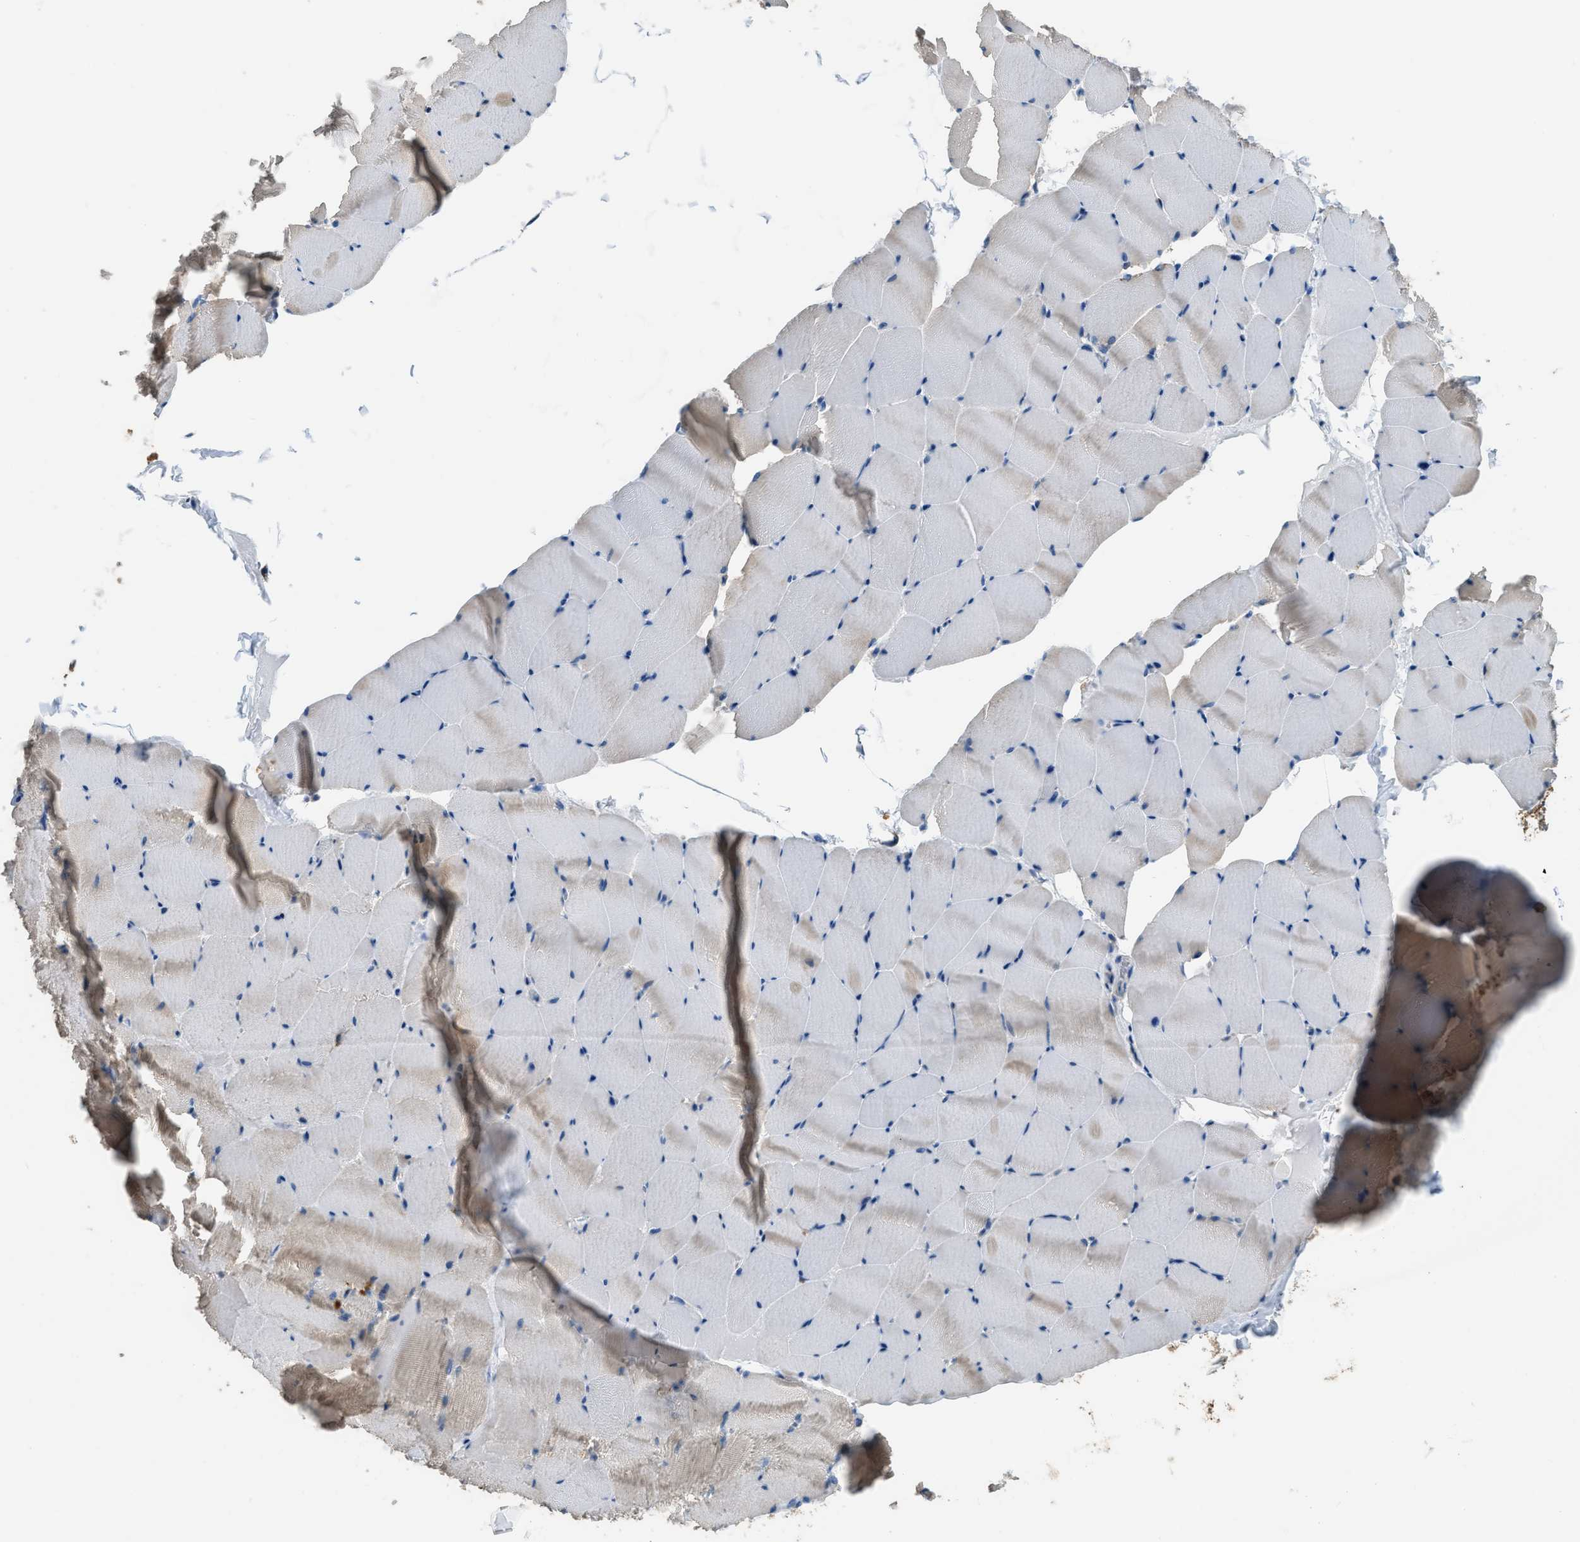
{"staining": {"intensity": "moderate", "quantity": "25%-75%", "location": "cytoplasmic/membranous"}, "tissue": "skeletal muscle", "cell_type": "Myocytes", "image_type": "normal", "snomed": [{"axis": "morphology", "description": "Normal tissue, NOS"}, {"axis": "topography", "description": "Skeletal muscle"}], "caption": "Immunohistochemical staining of normal skeletal muscle demonstrates moderate cytoplasmic/membranous protein expression in approximately 25%-75% of myocytes. Nuclei are stained in blue.", "gene": "ETFB", "patient": {"sex": "male", "age": 62}}